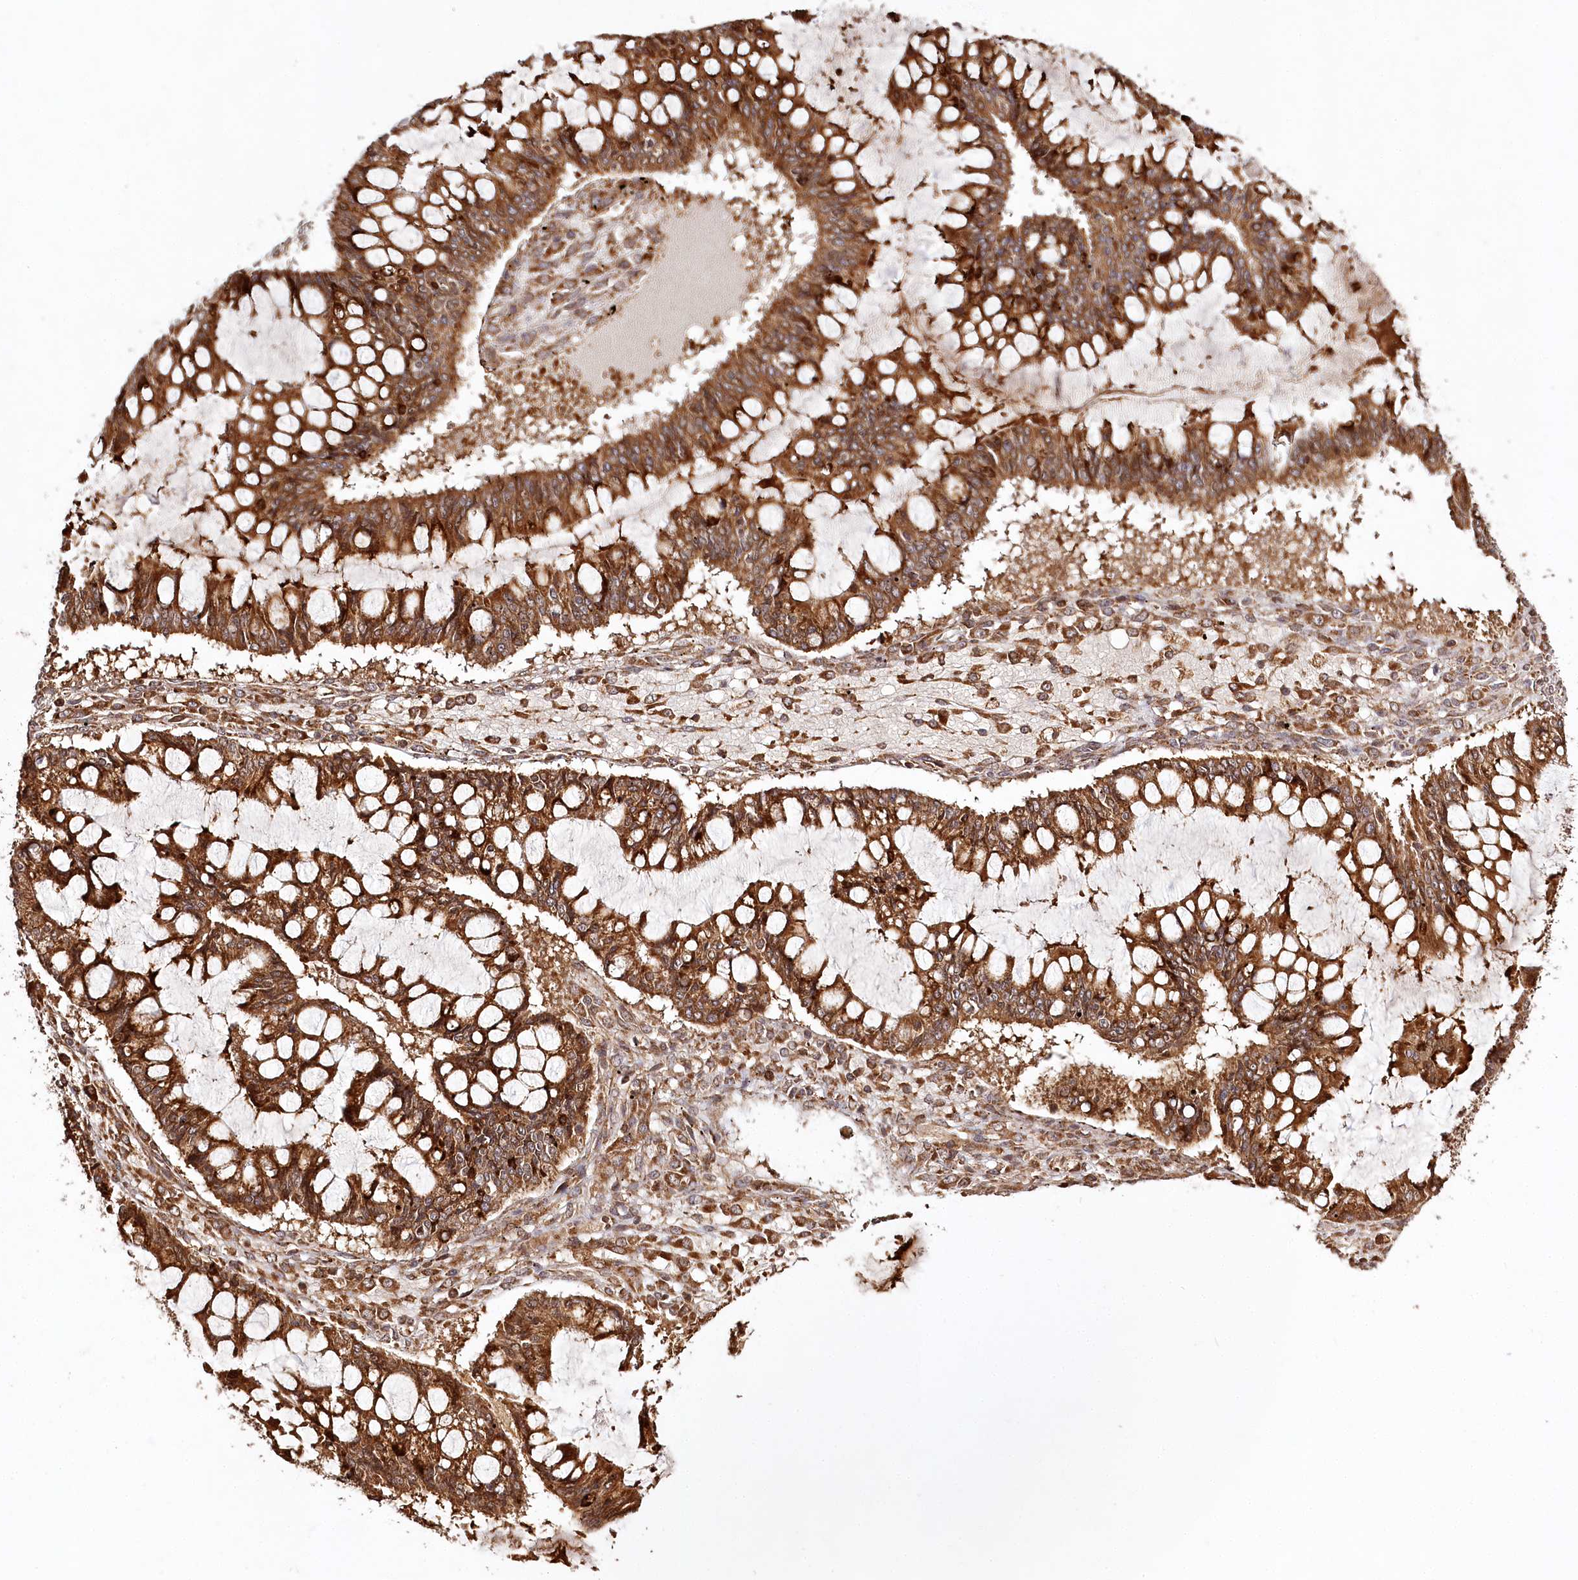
{"staining": {"intensity": "strong", "quantity": ">75%", "location": "cytoplasmic/membranous"}, "tissue": "ovarian cancer", "cell_type": "Tumor cells", "image_type": "cancer", "snomed": [{"axis": "morphology", "description": "Cystadenocarcinoma, mucinous, NOS"}, {"axis": "topography", "description": "Ovary"}], "caption": "Immunohistochemistry (IHC) (DAB (3,3'-diaminobenzidine)) staining of ovarian cancer displays strong cytoplasmic/membranous protein positivity in approximately >75% of tumor cells.", "gene": "ULK2", "patient": {"sex": "female", "age": 73}}